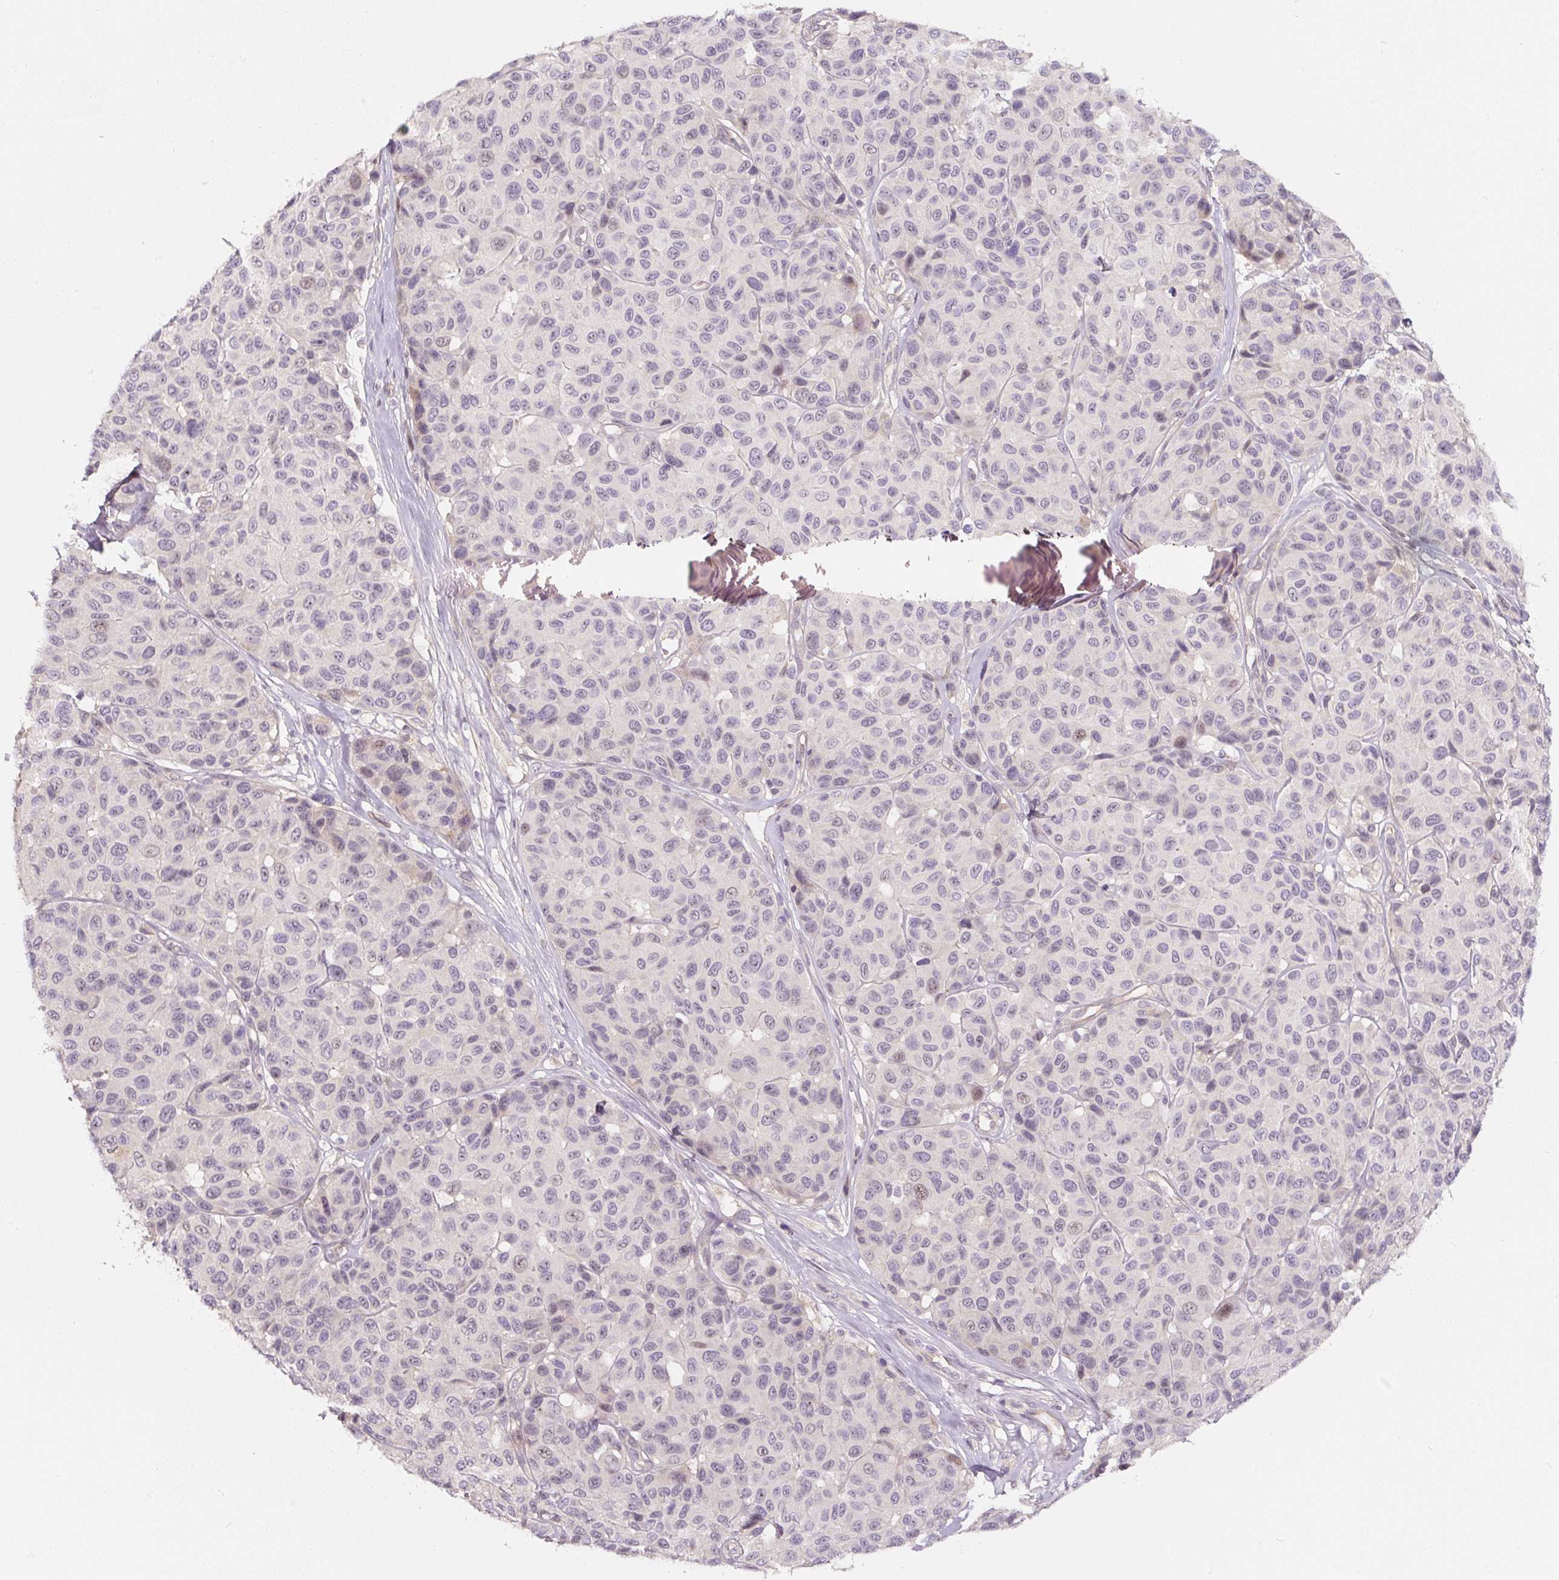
{"staining": {"intensity": "negative", "quantity": "none", "location": "none"}, "tissue": "melanoma", "cell_type": "Tumor cells", "image_type": "cancer", "snomed": [{"axis": "morphology", "description": "Malignant melanoma, NOS"}, {"axis": "topography", "description": "Skin"}], "caption": "A high-resolution image shows IHC staining of melanoma, which reveals no significant staining in tumor cells.", "gene": "PWWP3B", "patient": {"sex": "female", "age": 66}}